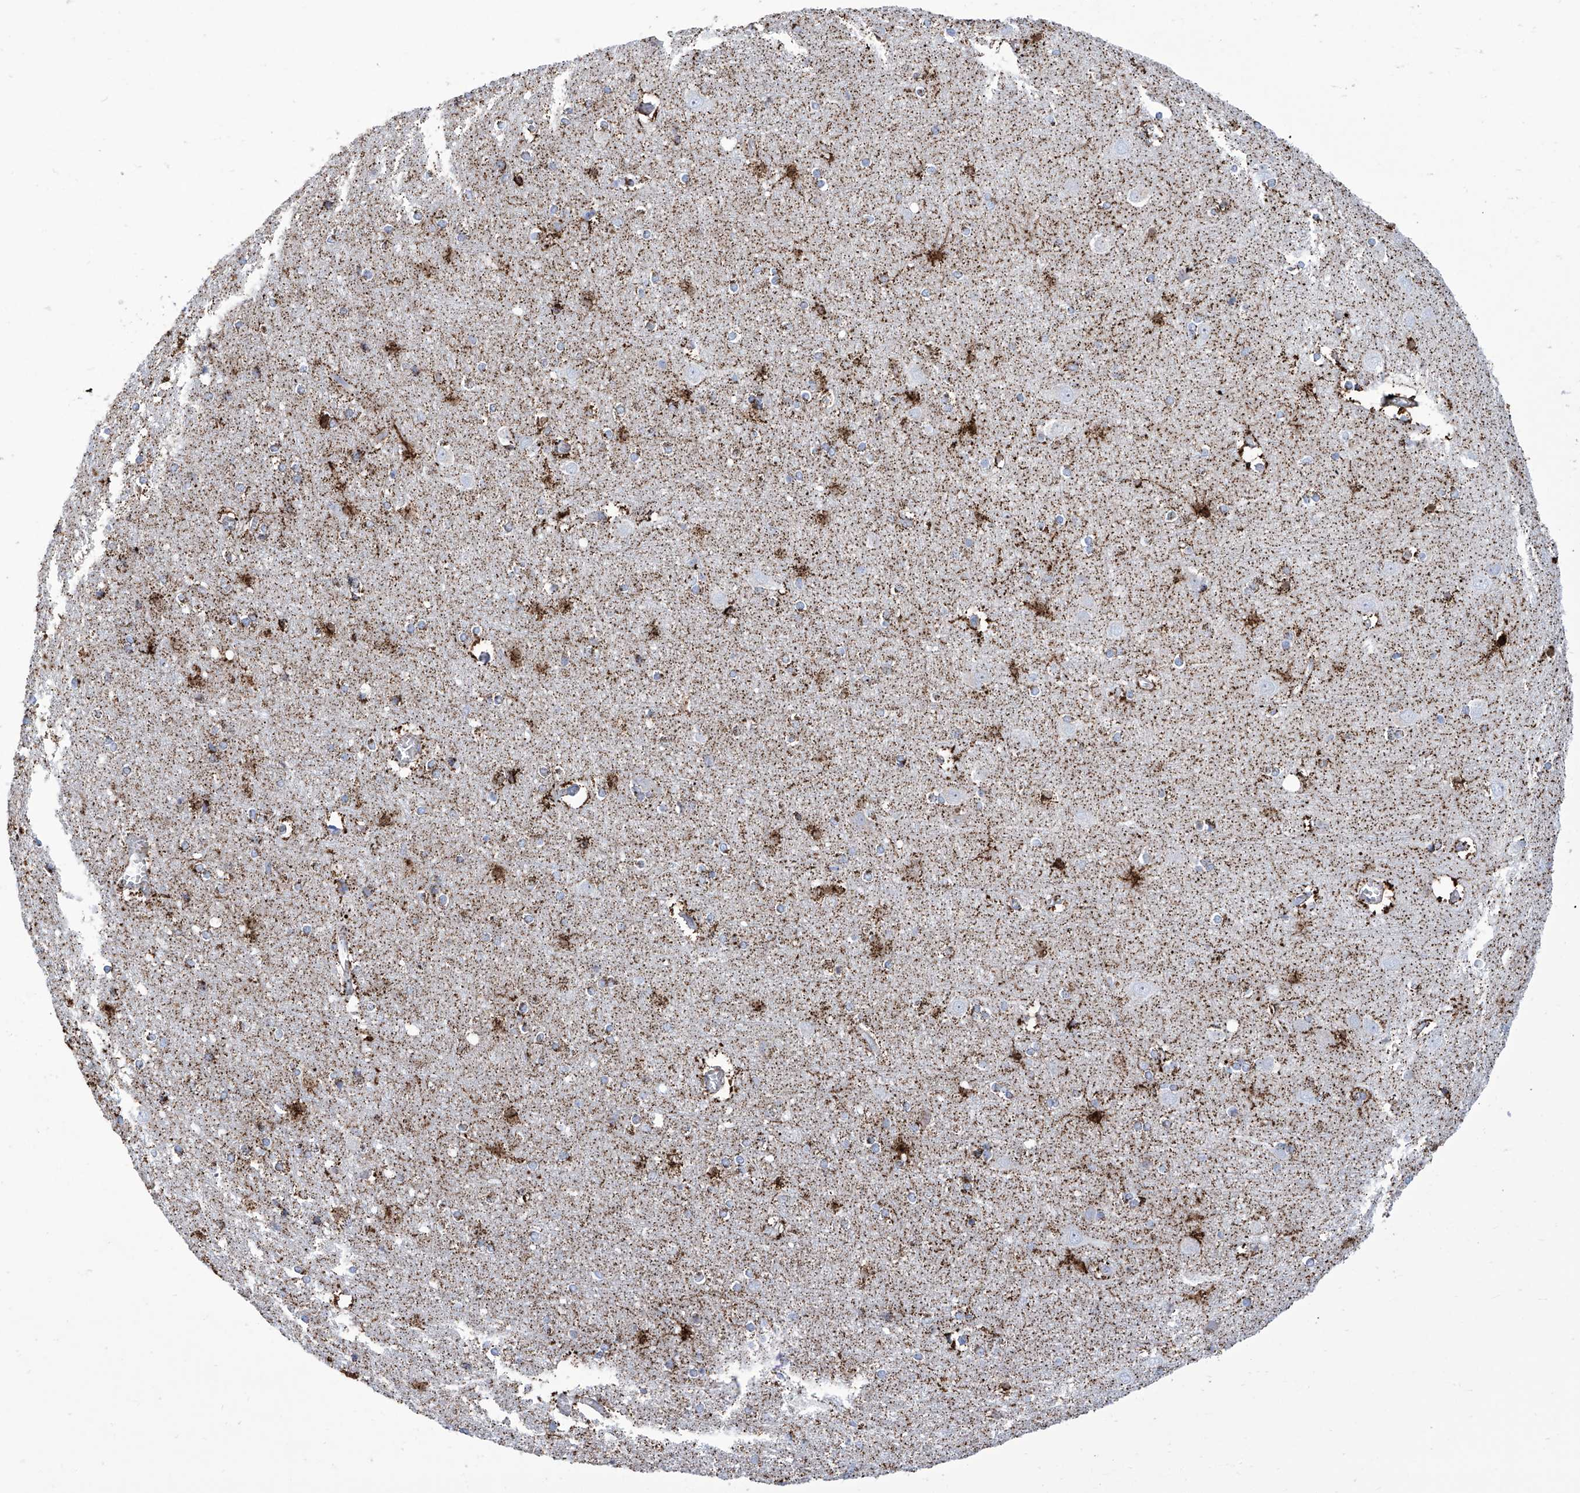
{"staining": {"intensity": "moderate", "quantity": ">75%", "location": "cytoplasmic/membranous"}, "tissue": "cerebral cortex", "cell_type": "Endothelial cells", "image_type": "normal", "snomed": [{"axis": "morphology", "description": "Normal tissue, NOS"}, {"axis": "topography", "description": "Cerebral cortex"}], "caption": "This histopathology image exhibits immunohistochemistry staining of unremarkable cerebral cortex, with medium moderate cytoplasmic/membranous expression in approximately >75% of endothelial cells.", "gene": "ALDH6A1", "patient": {"sex": "male", "age": 54}}